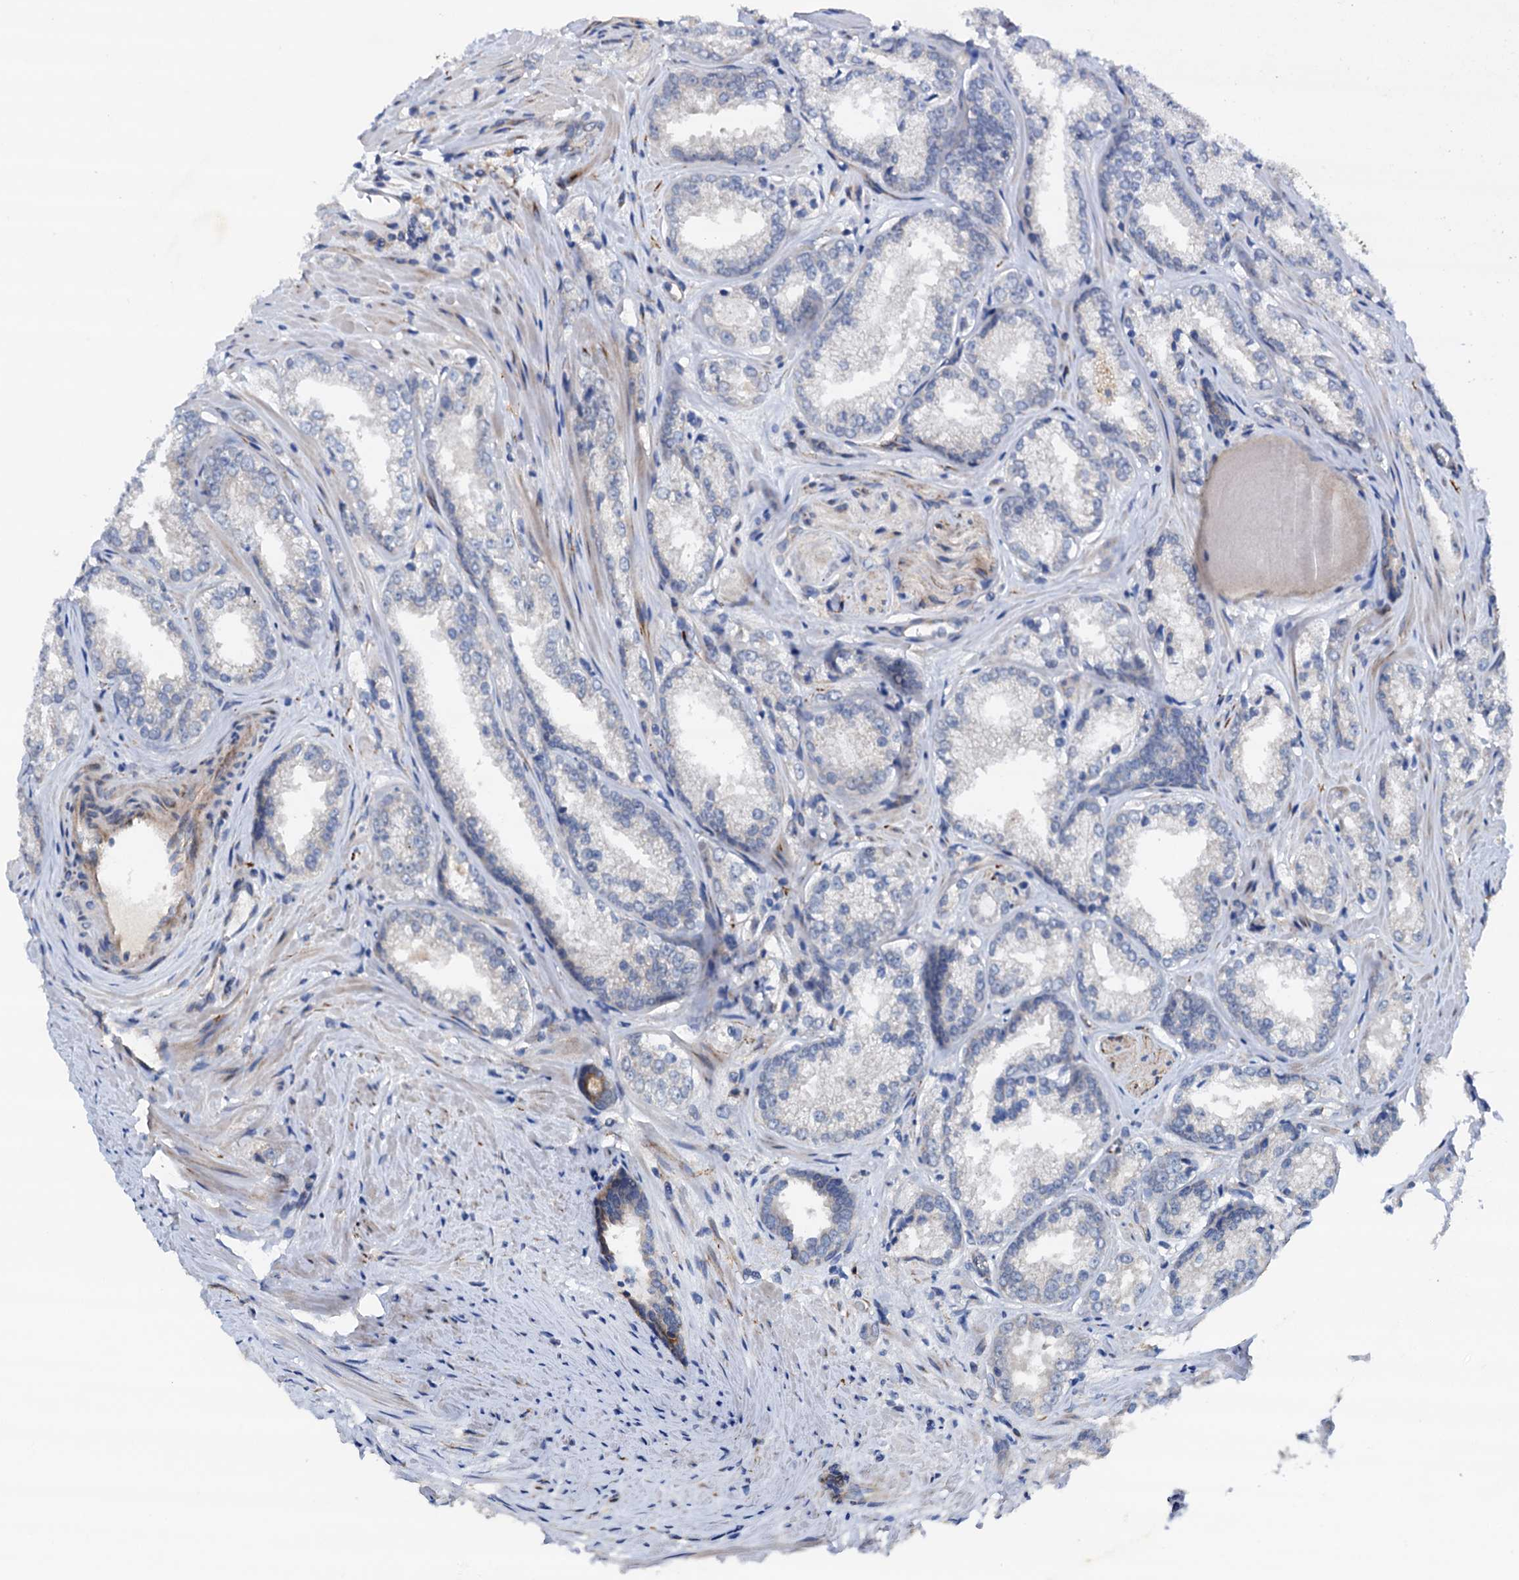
{"staining": {"intensity": "negative", "quantity": "none", "location": "none"}, "tissue": "prostate cancer", "cell_type": "Tumor cells", "image_type": "cancer", "snomed": [{"axis": "morphology", "description": "Adenocarcinoma, Low grade"}, {"axis": "topography", "description": "Prostate"}], "caption": "Photomicrograph shows no protein positivity in tumor cells of prostate adenocarcinoma (low-grade) tissue.", "gene": "RASSF9", "patient": {"sex": "male", "age": 47}}